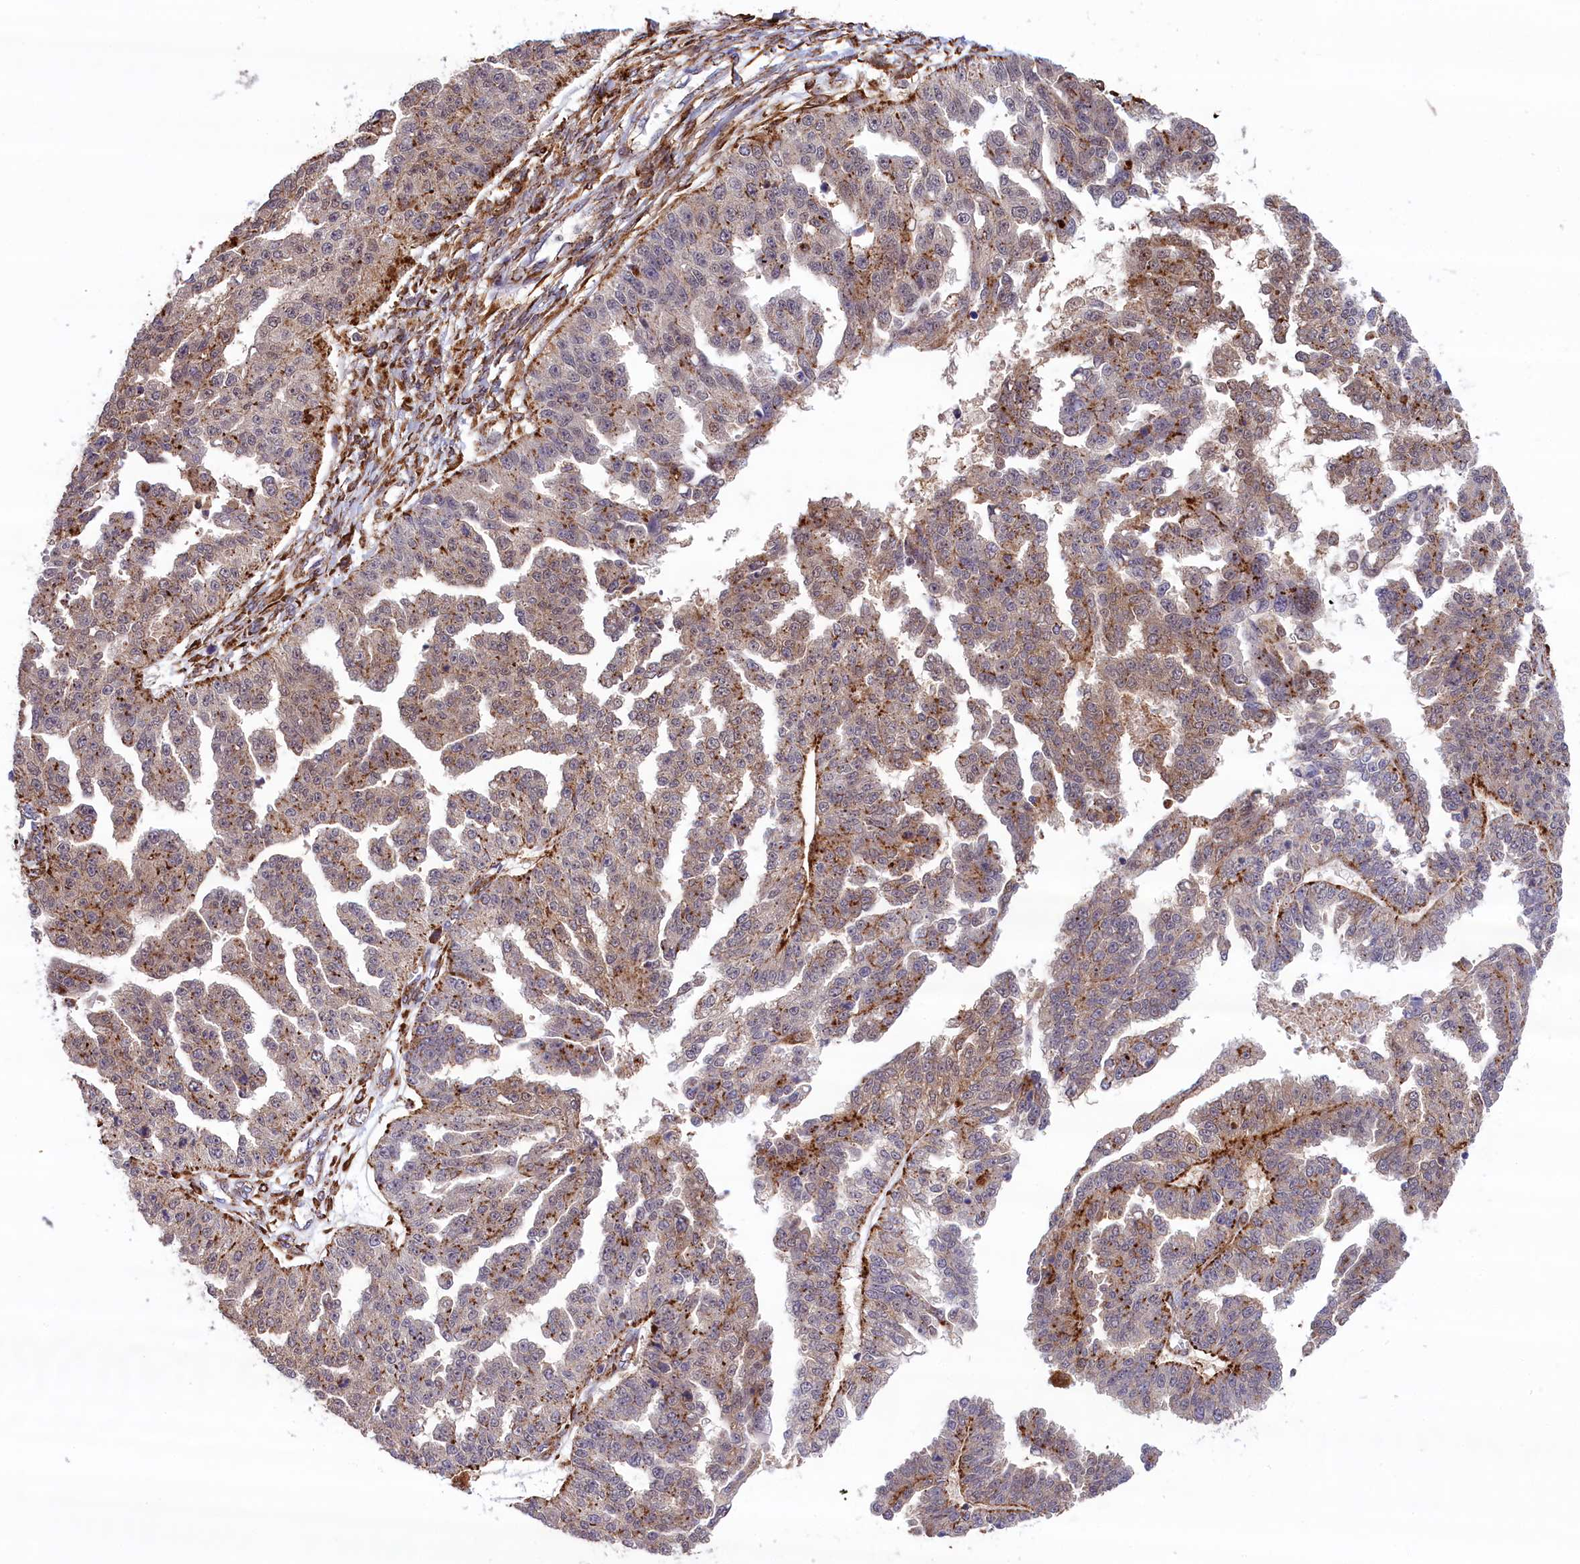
{"staining": {"intensity": "moderate", "quantity": "25%-75%", "location": "cytoplasmic/membranous"}, "tissue": "ovarian cancer", "cell_type": "Tumor cells", "image_type": "cancer", "snomed": [{"axis": "morphology", "description": "Cystadenocarcinoma, serous, NOS"}, {"axis": "topography", "description": "Ovary"}], "caption": "Immunohistochemical staining of human ovarian cancer demonstrates moderate cytoplasmic/membranous protein positivity in about 25%-75% of tumor cells. (DAB = brown stain, brightfield microscopy at high magnification).", "gene": "MAN2B1", "patient": {"sex": "female", "age": 58}}